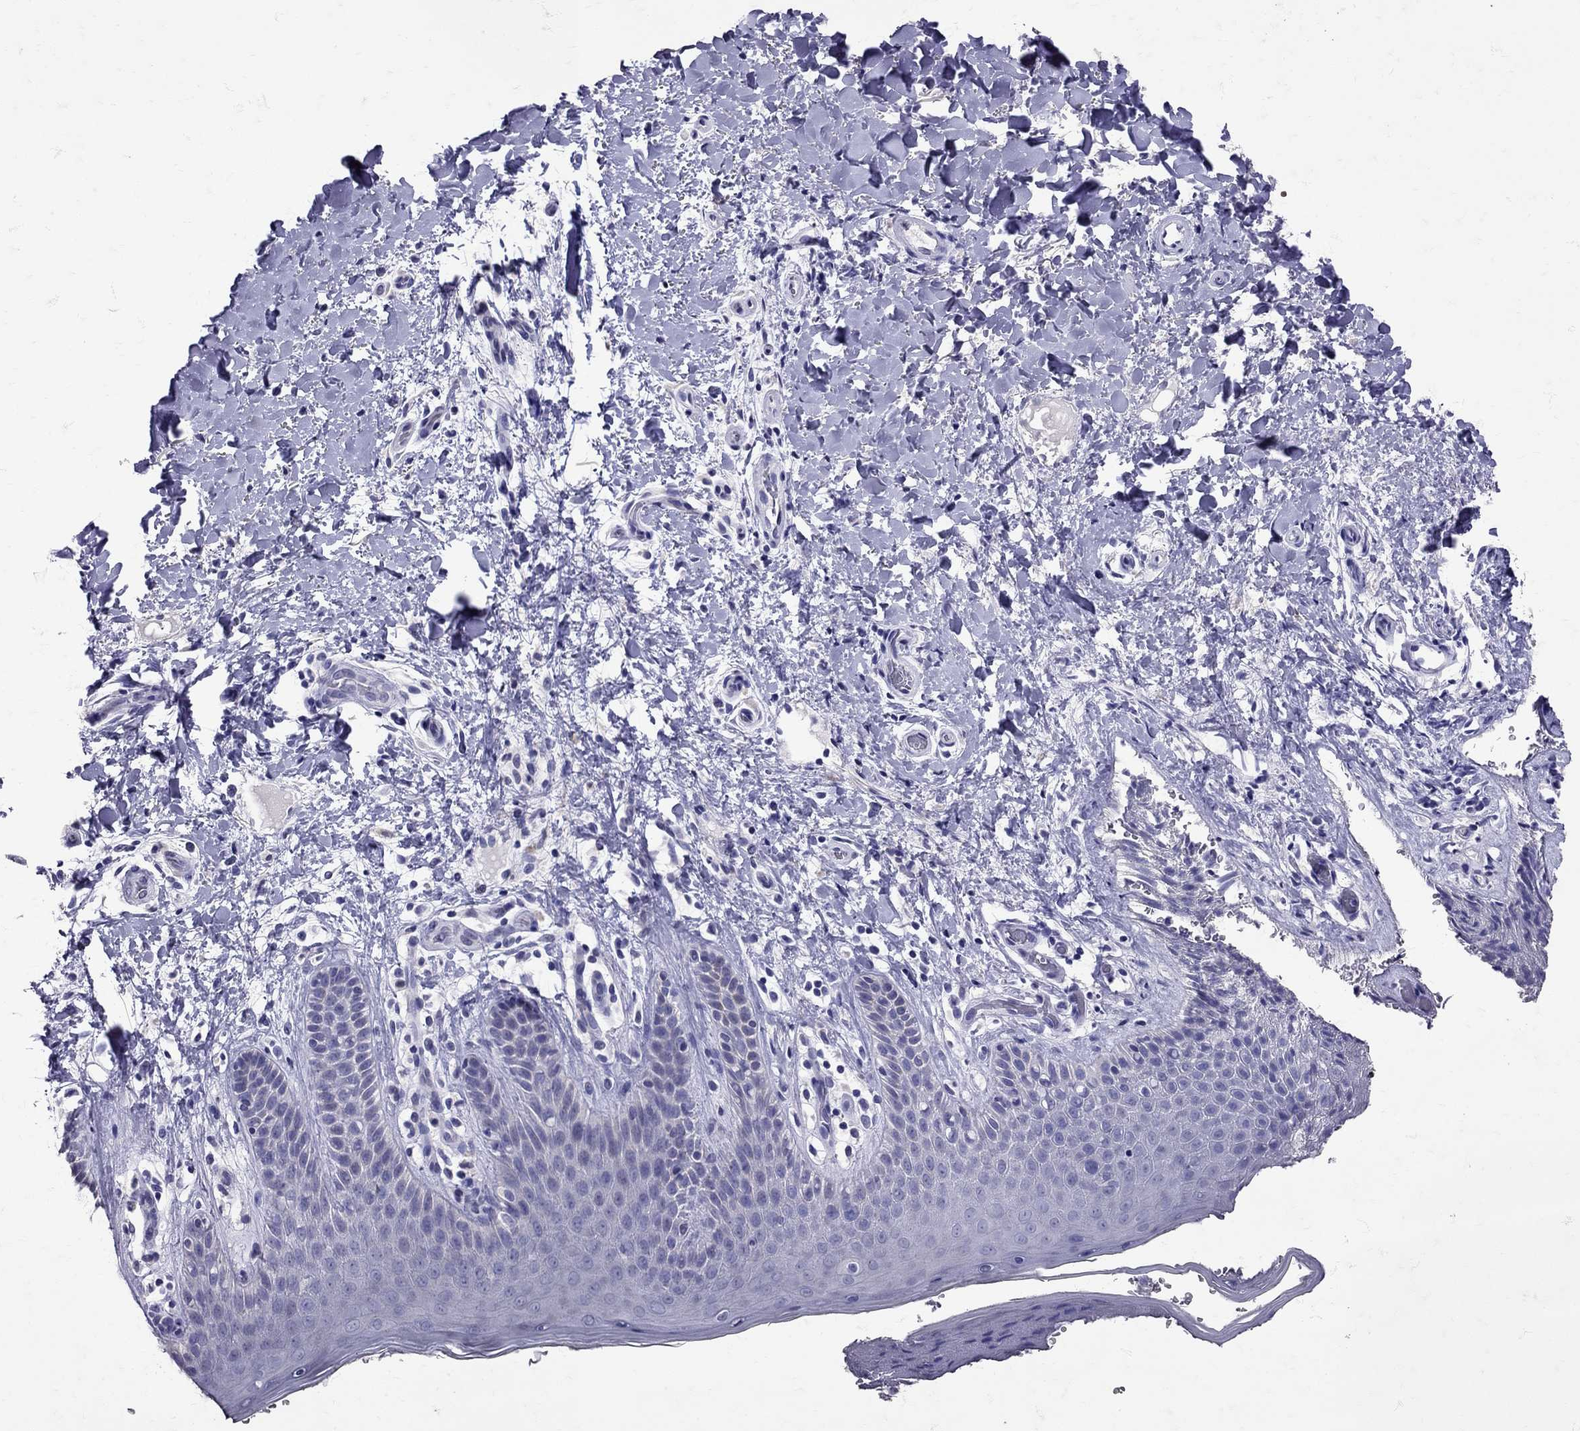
{"staining": {"intensity": "negative", "quantity": "none", "location": "none"}, "tissue": "skin", "cell_type": "Epidermal cells", "image_type": "normal", "snomed": [{"axis": "morphology", "description": "Normal tissue, NOS"}, {"axis": "topography", "description": "Anal"}], "caption": "This photomicrograph is of benign skin stained with immunohistochemistry to label a protein in brown with the nuclei are counter-stained blue. There is no expression in epidermal cells.", "gene": "SST", "patient": {"sex": "male", "age": 36}}